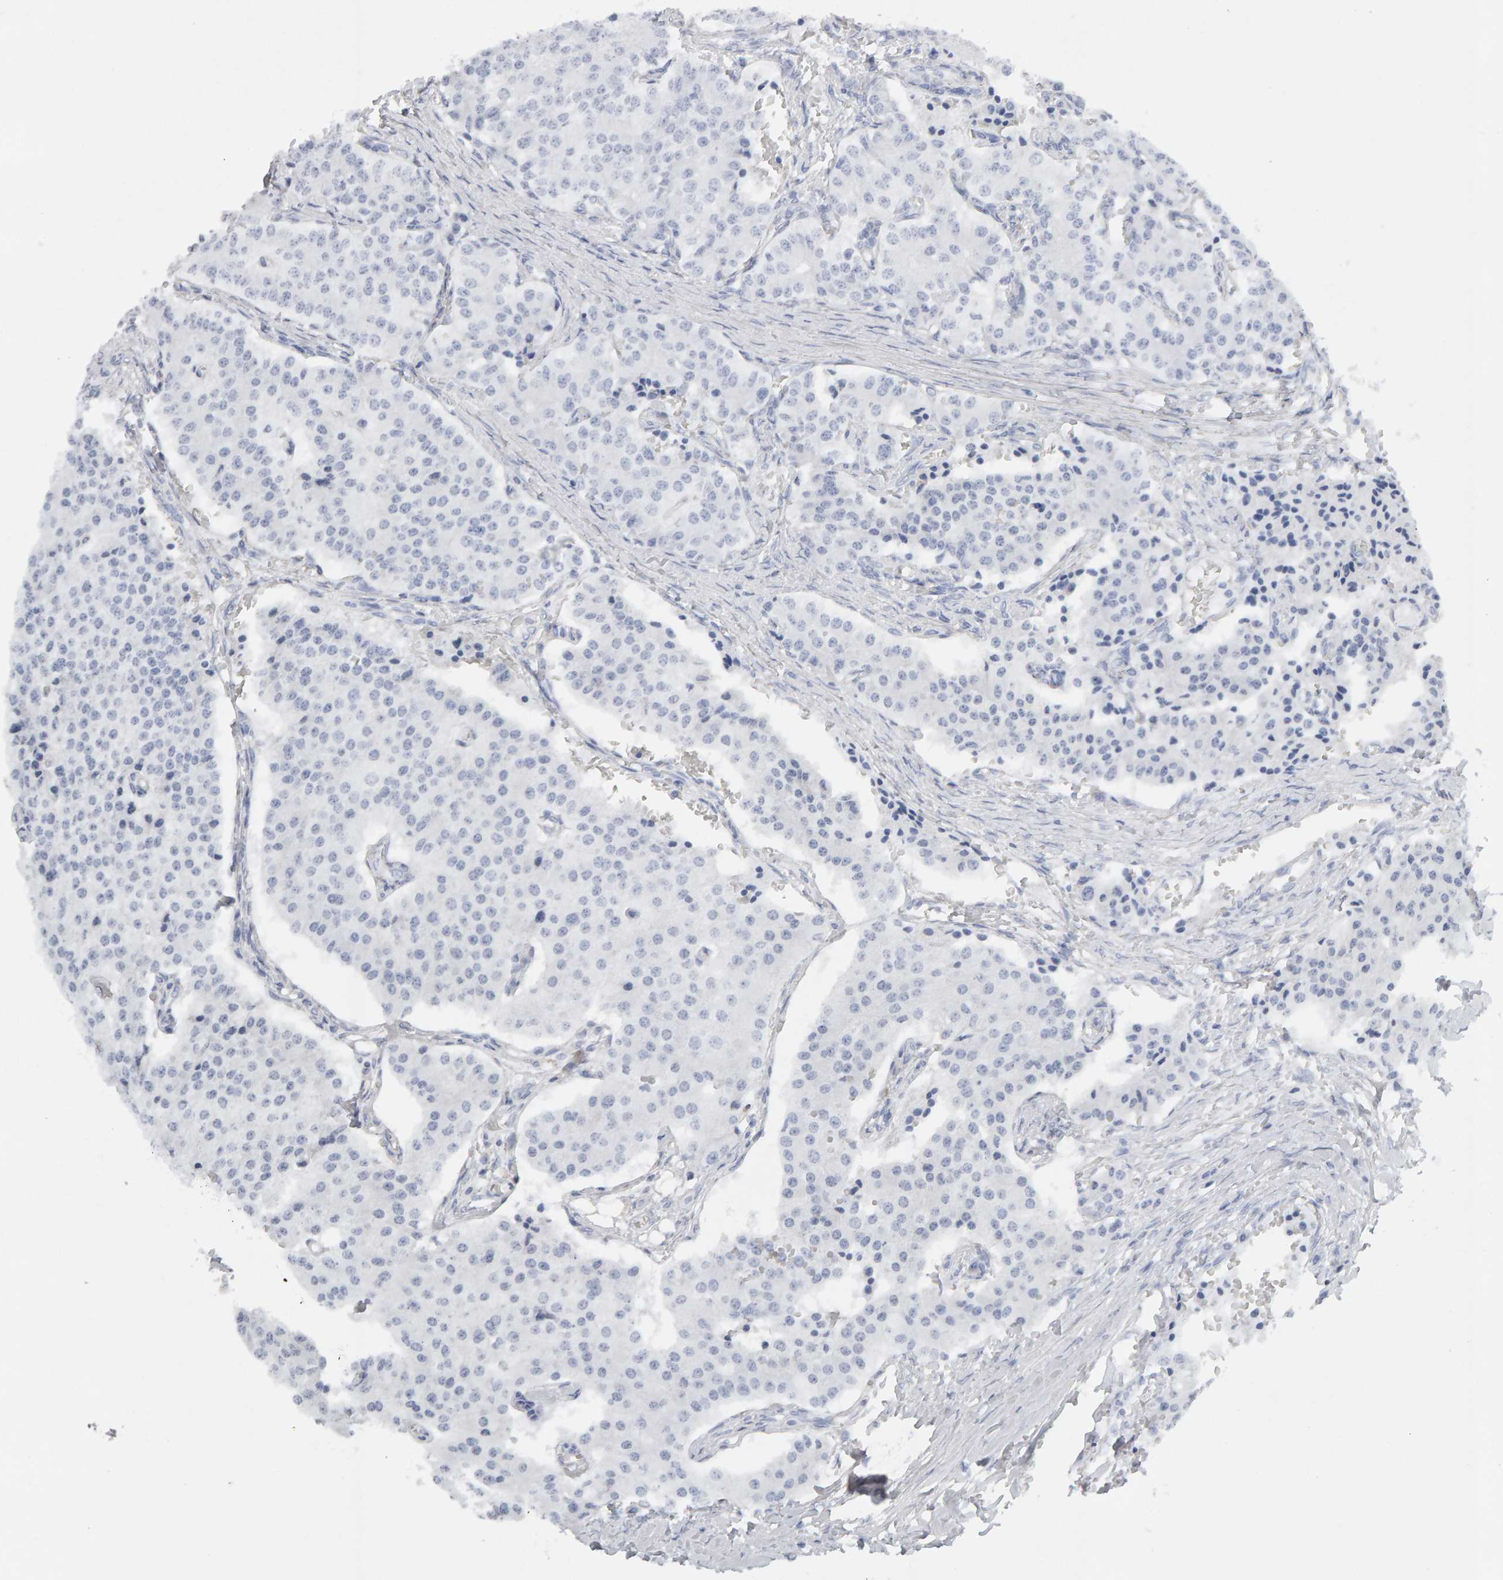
{"staining": {"intensity": "negative", "quantity": "none", "location": "none"}, "tissue": "carcinoid", "cell_type": "Tumor cells", "image_type": "cancer", "snomed": [{"axis": "morphology", "description": "Carcinoid, malignant, NOS"}, {"axis": "topography", "description": "Colon"}], "caption": "High power microscopy histopathology image of an immunohistochemistry (IHC) histopathology image of carcinoid, revealing no significant positivity in tumor cells.", "gene": "ENGASE", "patient": {"sex": "female", "age": 52}}